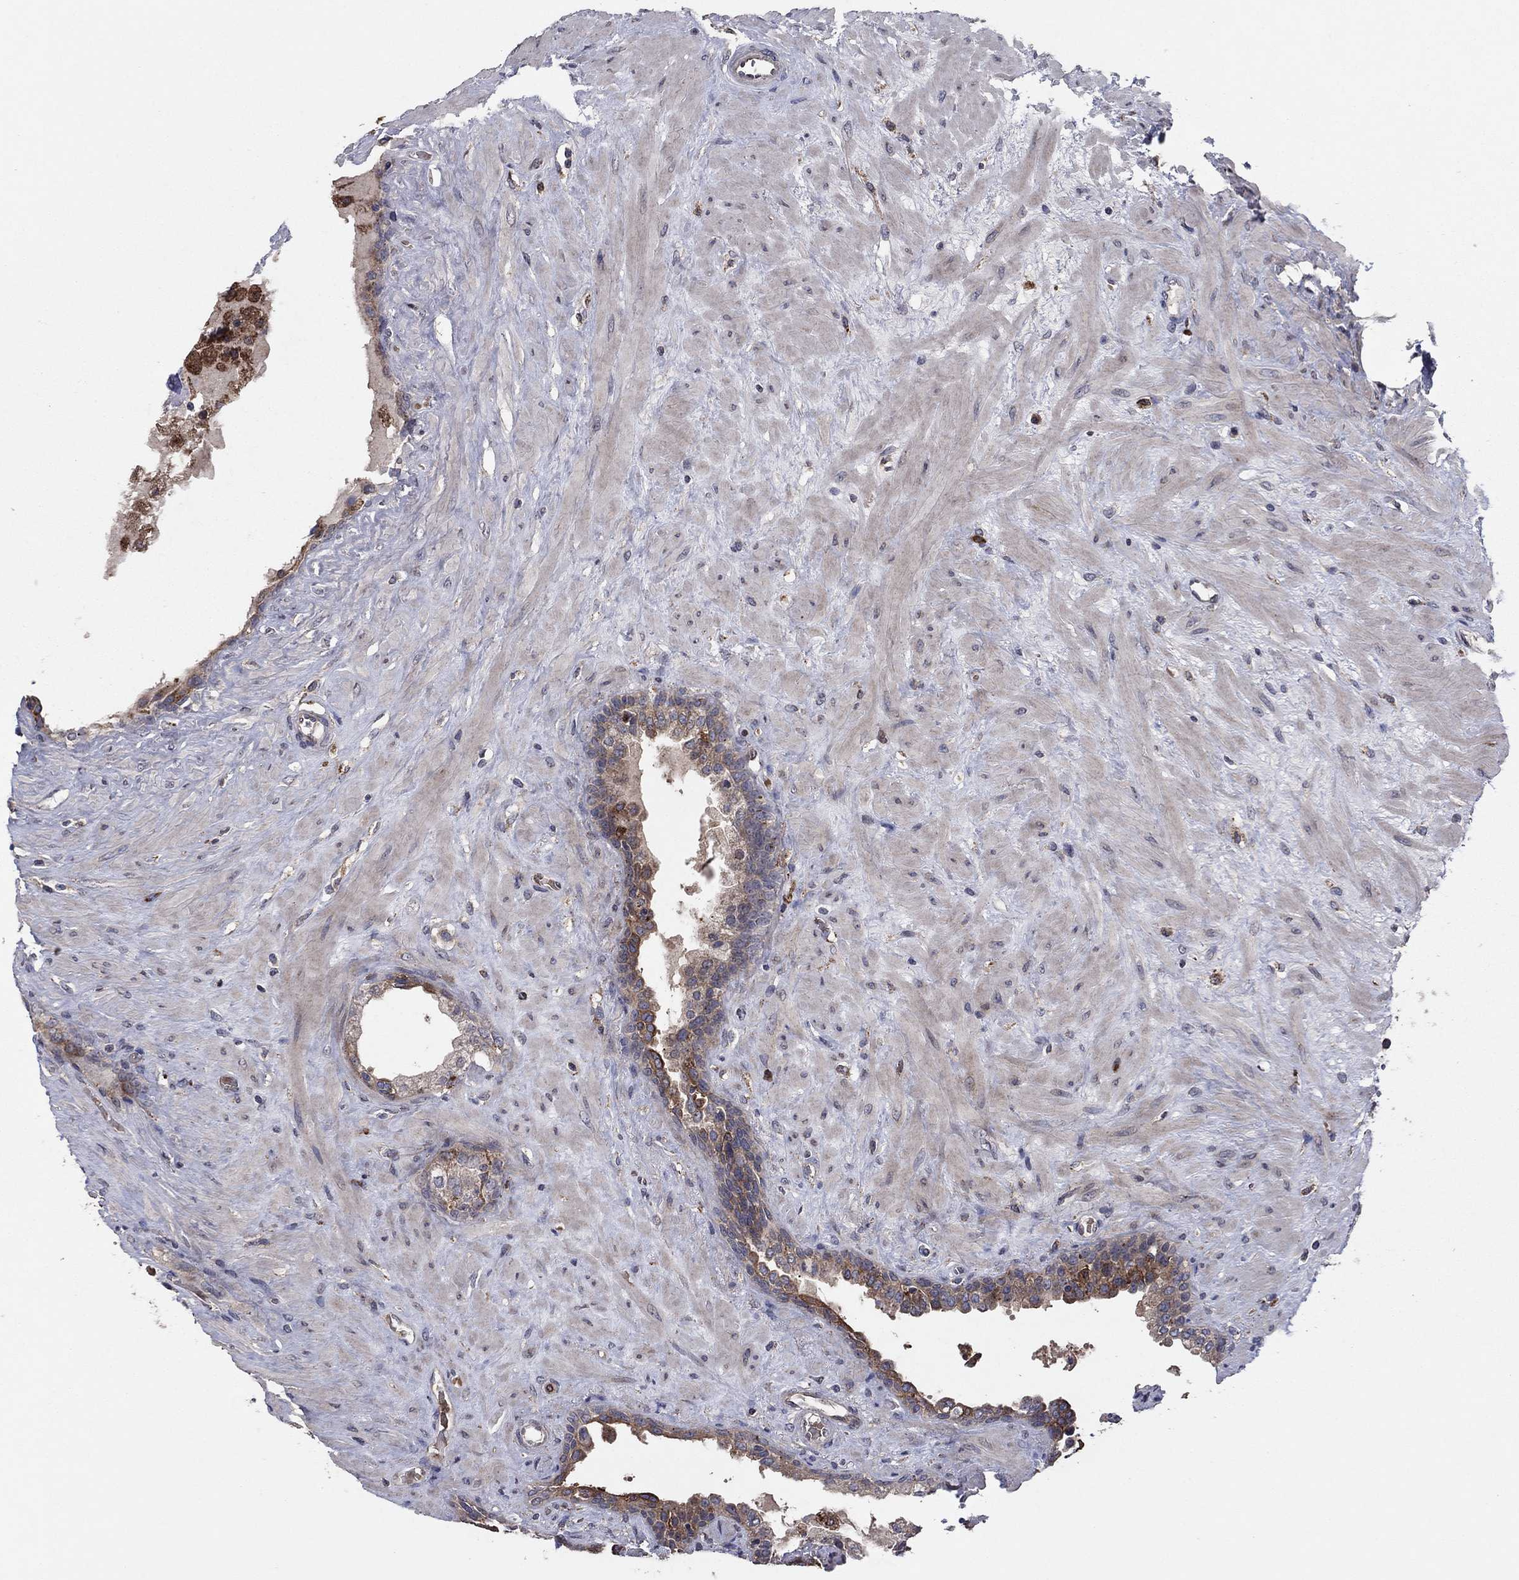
{"staining": {"intensity": "strong", "quantity": "<25%", "location": "cytoplasmic/membranous"}, "tissue": "prostate", "cell_type": "Glandular cells", "image_type": "normal", "snomed": [{"axis": "morphology", "description": "Normal tissue, NOS"}, {"axis": "topography", "description": "Prostate"}], "caption": "Immunohistochemical staining of unremarkable human prostate shows medium levels of strong cytoplasmic/membranous expression in about <25% of glandular cells.", "gene": "MEA1", "patient": {"sex": "male", "age": 63}}